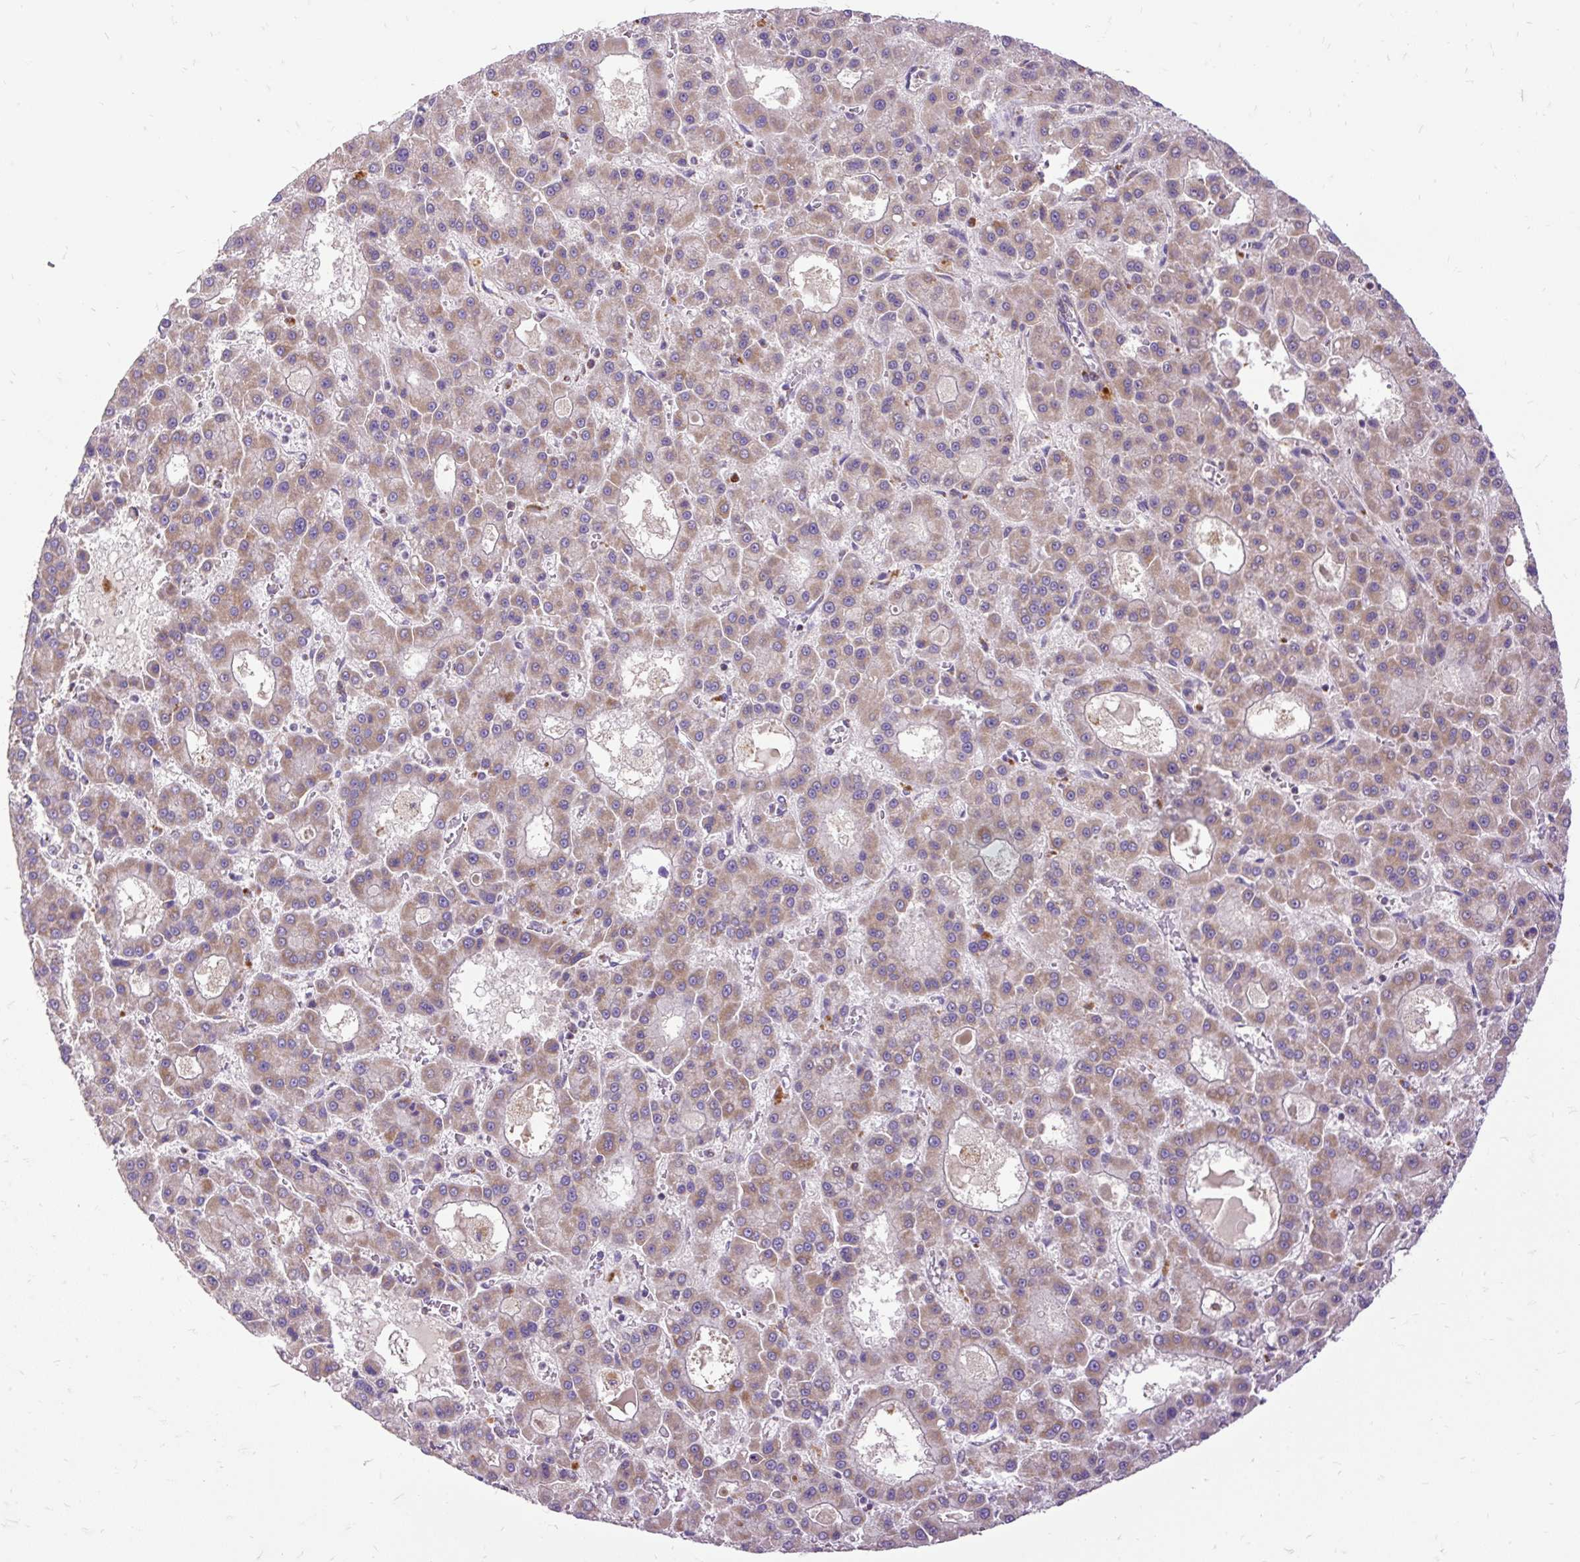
{"staining": {"intensity": "weak", "quantity": ">75%", "location": "cytoplasmic/membranous"}, "tissue": "liver cancer", "cell_type": "Tumor cells", "image_type": "cancer", "snomed": [{"axis": "morphology", "description": "Carcinoma, Hepatocellular, NOS"}, {"axis": "topography", "description": "Liver"}], "caption": "Approximately >75% of tumor cells in human liver cancer (hepatocellular carcinoma) show weak cytoplasmic/membranous protein expression as visualized by brown immunohistochemical staining.", "gene": "TOMM40", "patient": {"sex": "male", "age": 70}}